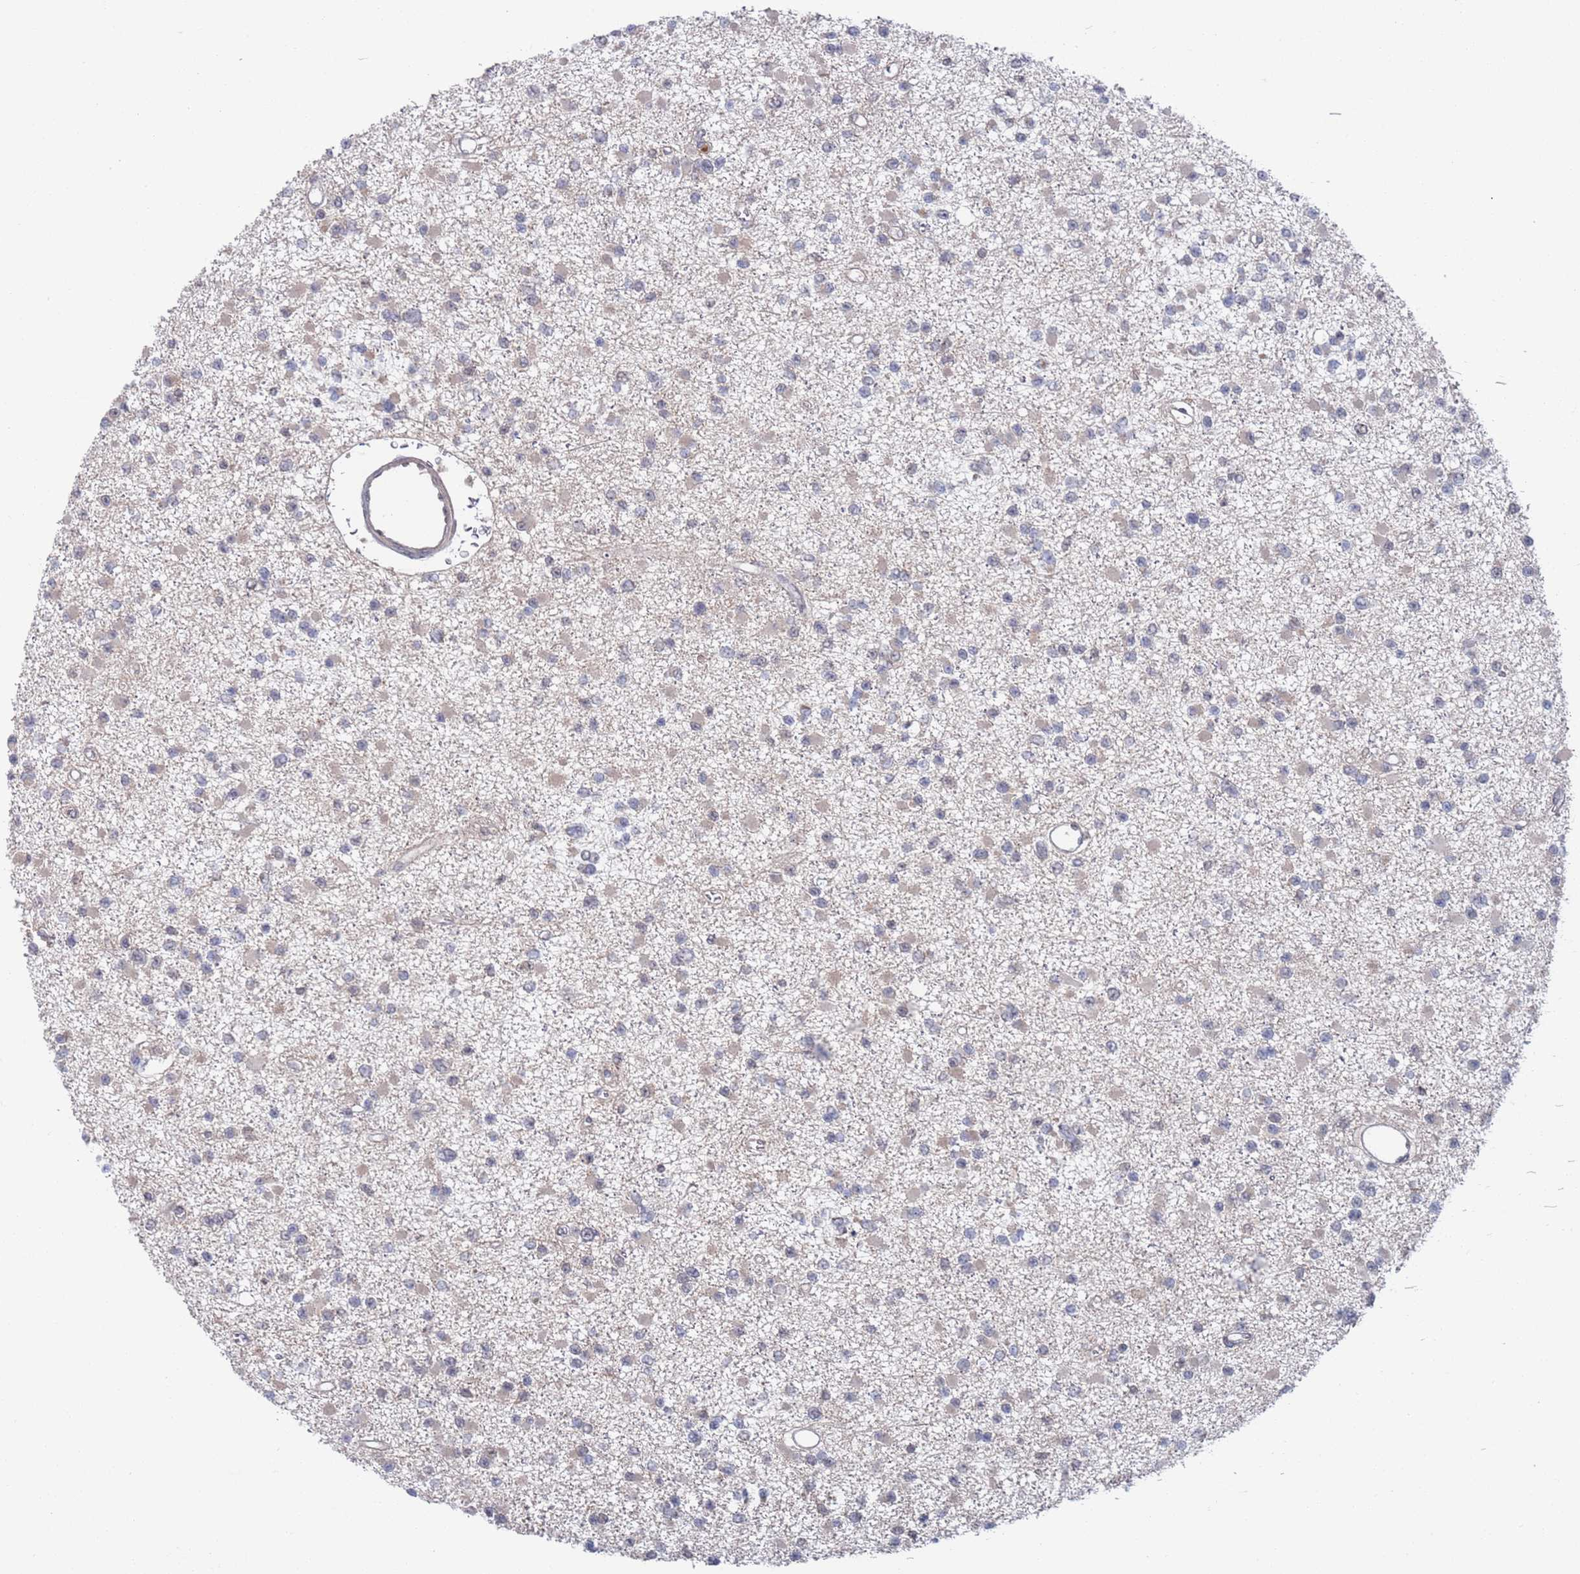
{"staining": {"intensity": "negative", "quantity": "none", "location": "none"}, "tissue": "glioma", "cell_type": "Tumor cells", "image_type": "cancer", "snomed": [{"axis": "morphology", "description": "Glioma, malignant, Low grade"}, {"axis": "topography", "description": "Brain"}], "caption": "IHC histopathology image of neoplastic tissue: glioma stained with DAB exhibits no significant protein staining in tumor cells. (DAB (3,3'-diaminobenzidine) immunohistochemistry (IHC) with hematoxylin counter stain).", "gene": "RPP25", "patient": {"sex": "female", "age": 22}}